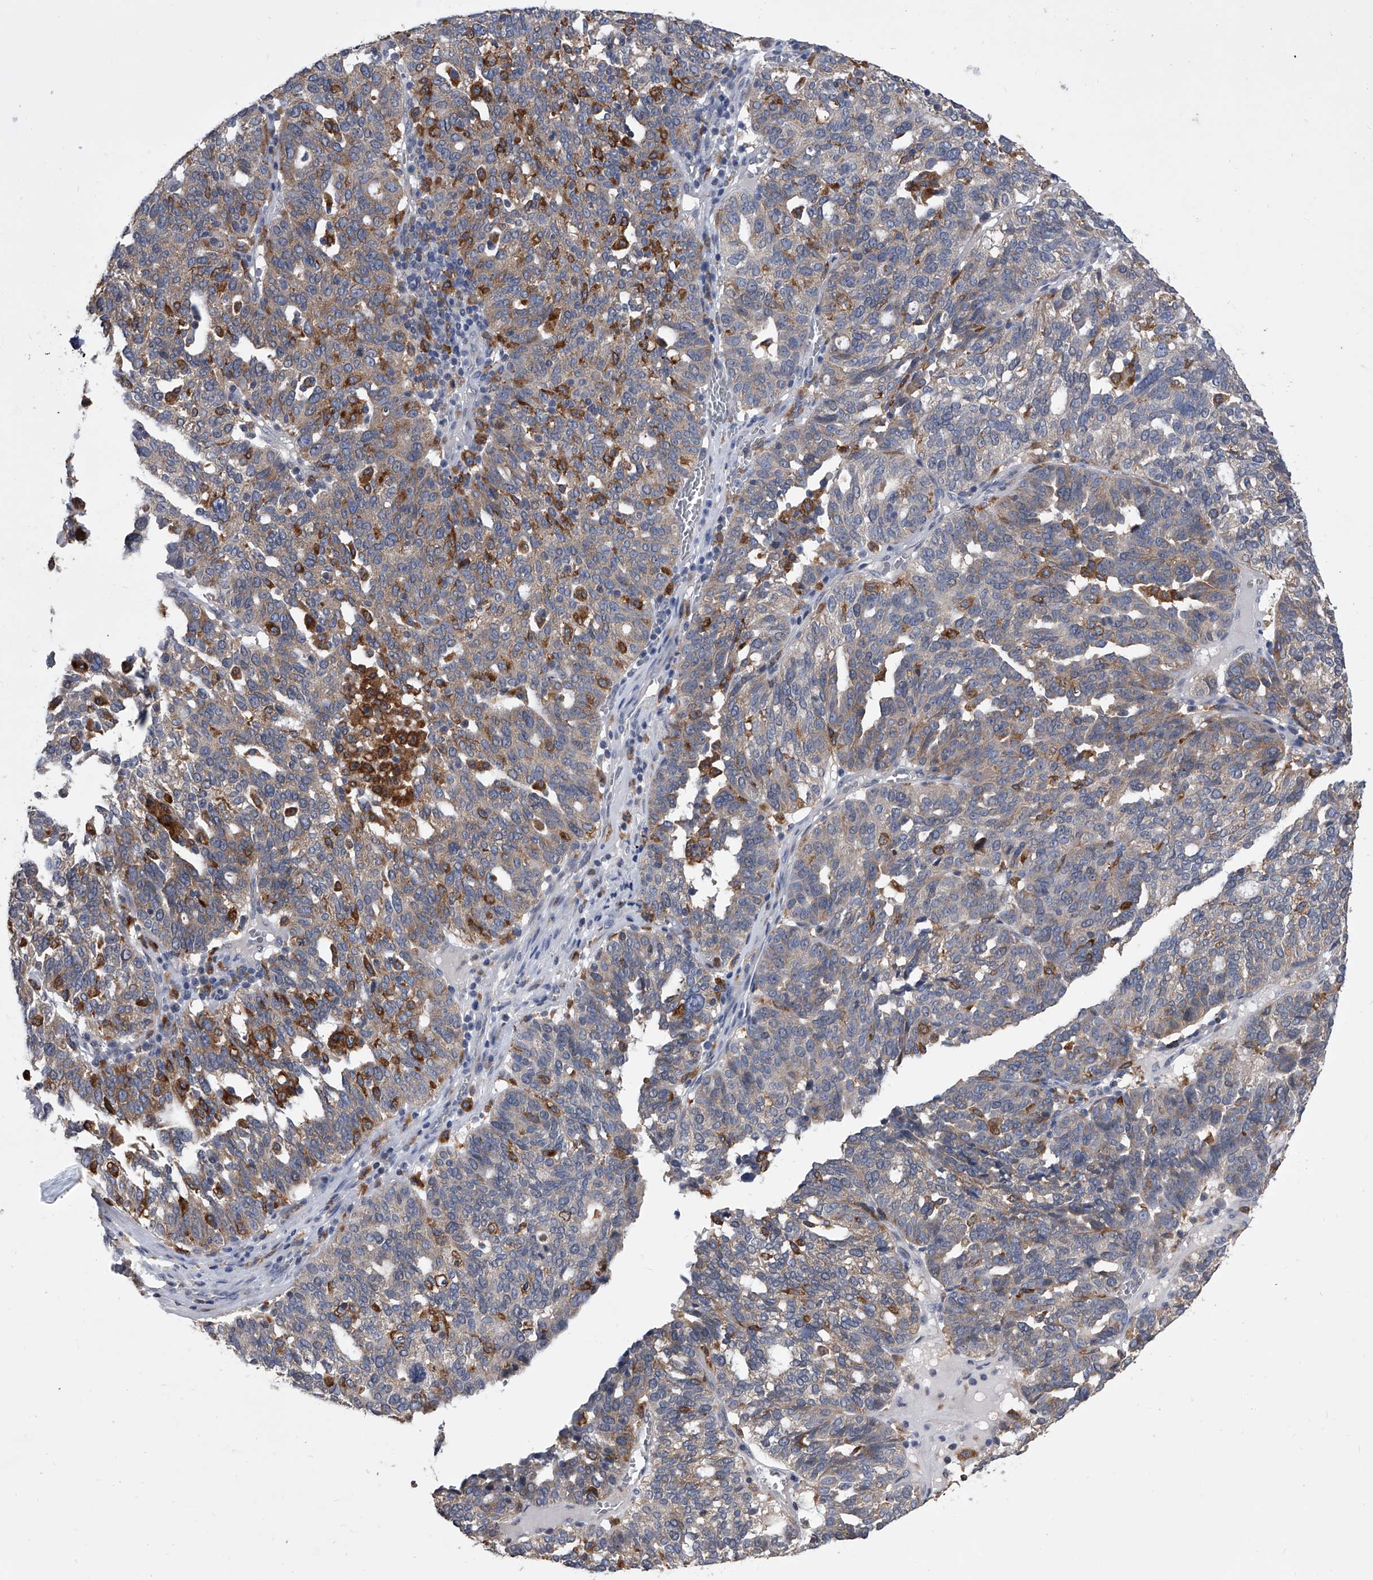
{"staining": {"intensity": "weak", "quantity": "<25%", "location": "cytoplasmic/membranous"}, "tissue": "ovarian cancer", "cell_type": "Tumor cells", "image_type": "cancer", "snomed": [{"axis": "morphology", "description": "Cystadenocarcinoma, serous, NOS"}, {"axis": "topography", "description": "Ovary"}], "caption": "Image shows no significant protein staining in tumor cells of ovarian cancer.", "gene": "MAP4K3", "patient": {"sex": "female", "age": 59}}